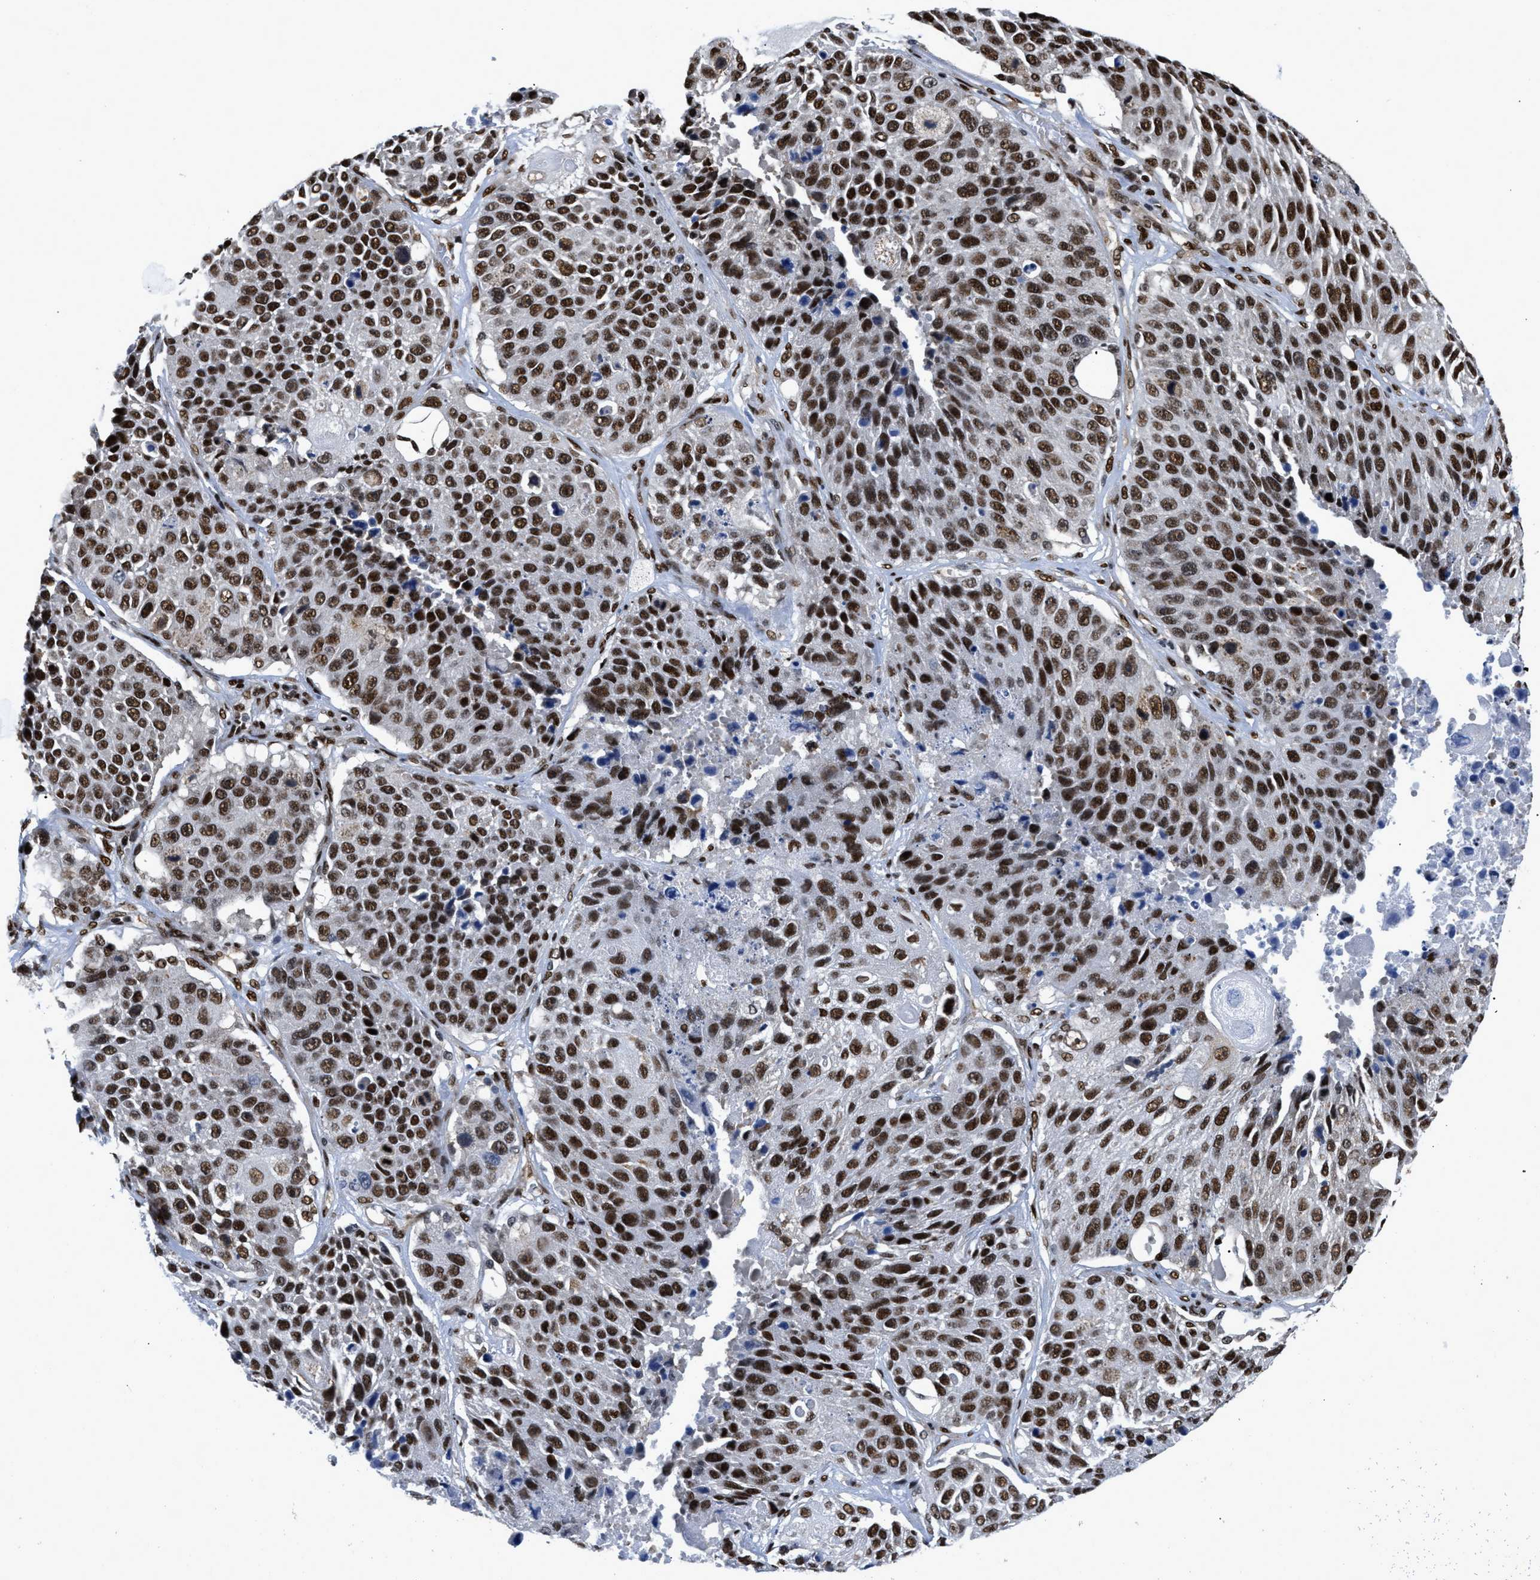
{"staining": {"intensity": "strong", "quantity": ">75%", "location": "nuclear"}, "tissue": "lung cancer", "cell_type": "Tumor cells", "image_type": "cancer", "snomed": [{"axis": "morphology", "description": "Squamous cell carcinoma, NOS"}, {"axis": "topography", "description": "Lung"}], "caption": "High-magnification brightfield microscopy of lung cancer (squamous cell carcinoma) stained with DAB (3,3'-diaminobenzidine) (brown) and counterstained with hematoxylin (blue). tumor cells exhibit strong nuclear staining is appreciated in about>75% of cells.", "gene": "CREB1", "patient": {"sex": "male", "age": 61}}